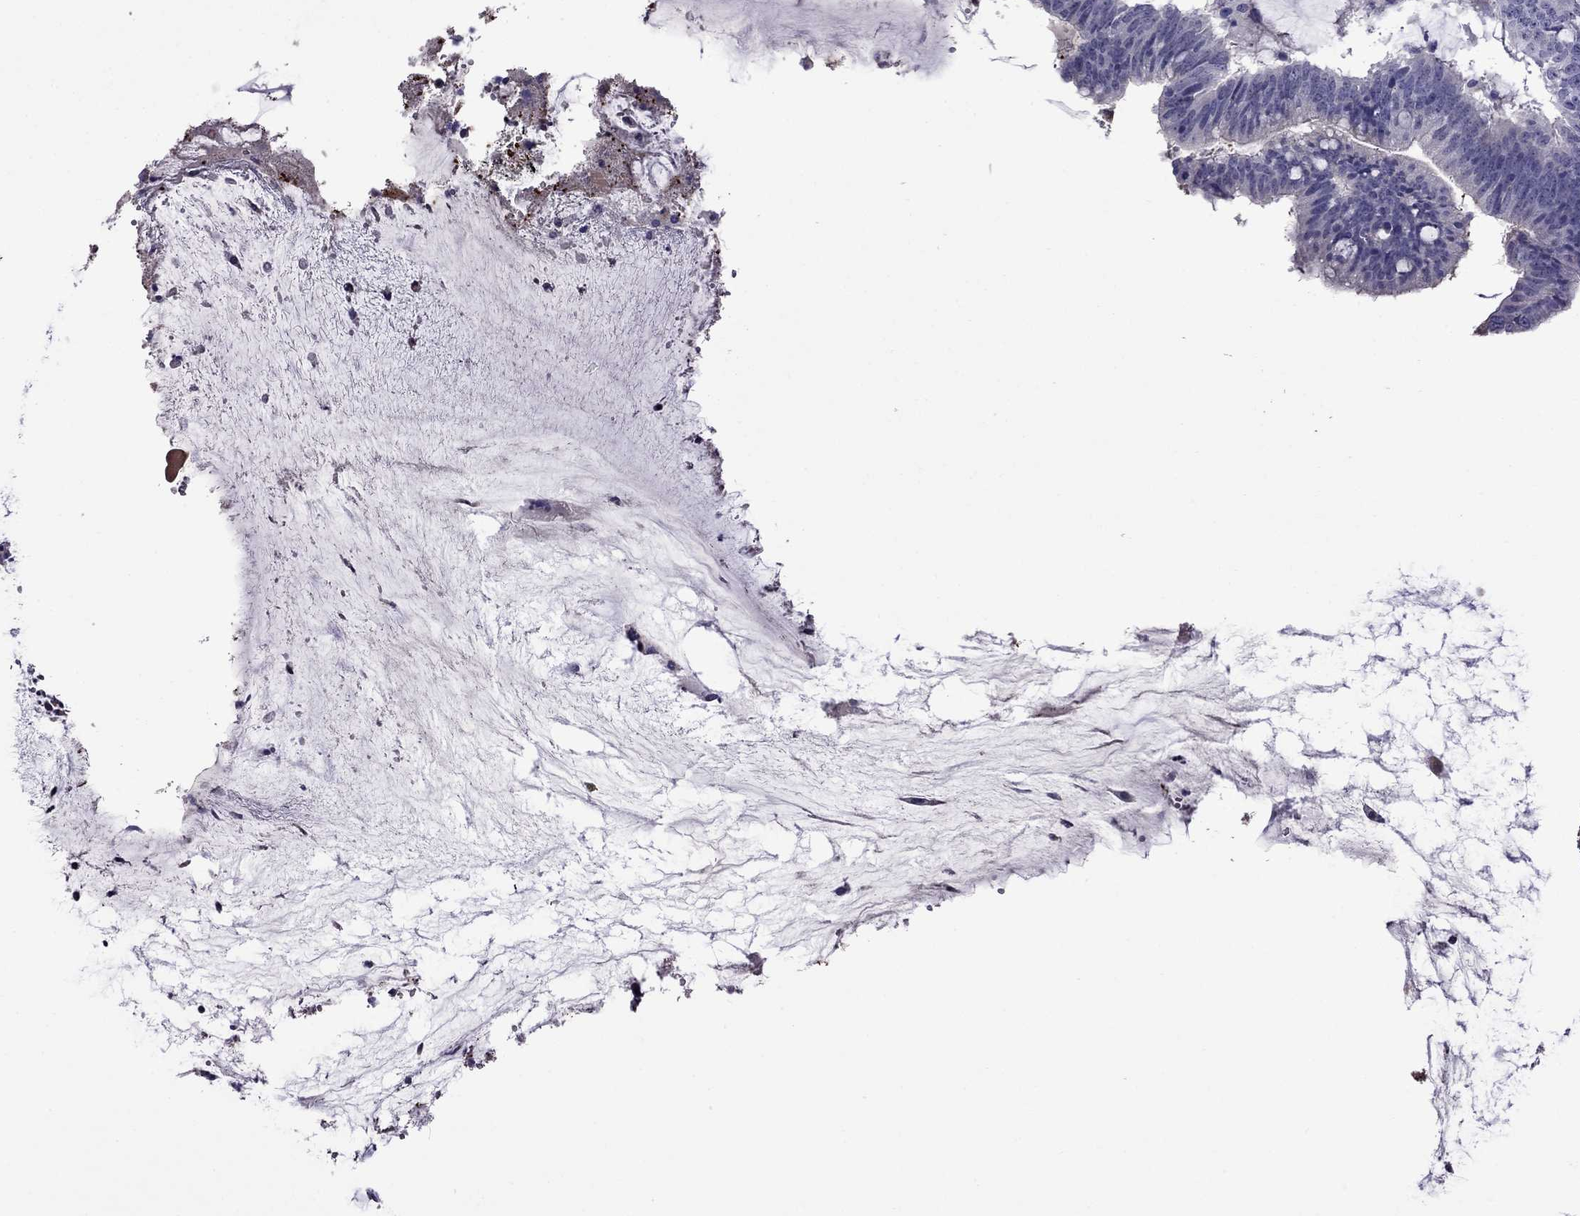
{"staining": {"intensity": "negative", "quantity": "none", "location": "none"}, "tissue": "colorectal cancer", "cell_type": "Tumor cells", "image_type": "cancer", "snomed": [{"axis": "morphology", "description": "Adenocarcinoma, NOS"}, {"axis": "topography", "description": "Colon"}], "caption": "High magnification brightfield microscopy of colorectal cancer stained with DAB (brown) and counterstained with hematoxylin (blue): tumor cells show no significant positivity. (DAB (3,3'-diaminobenzidine) IHC with hematoxylin counter stain).", "gene": "STAR", "patient": {"sex": "female", "age": 43}}